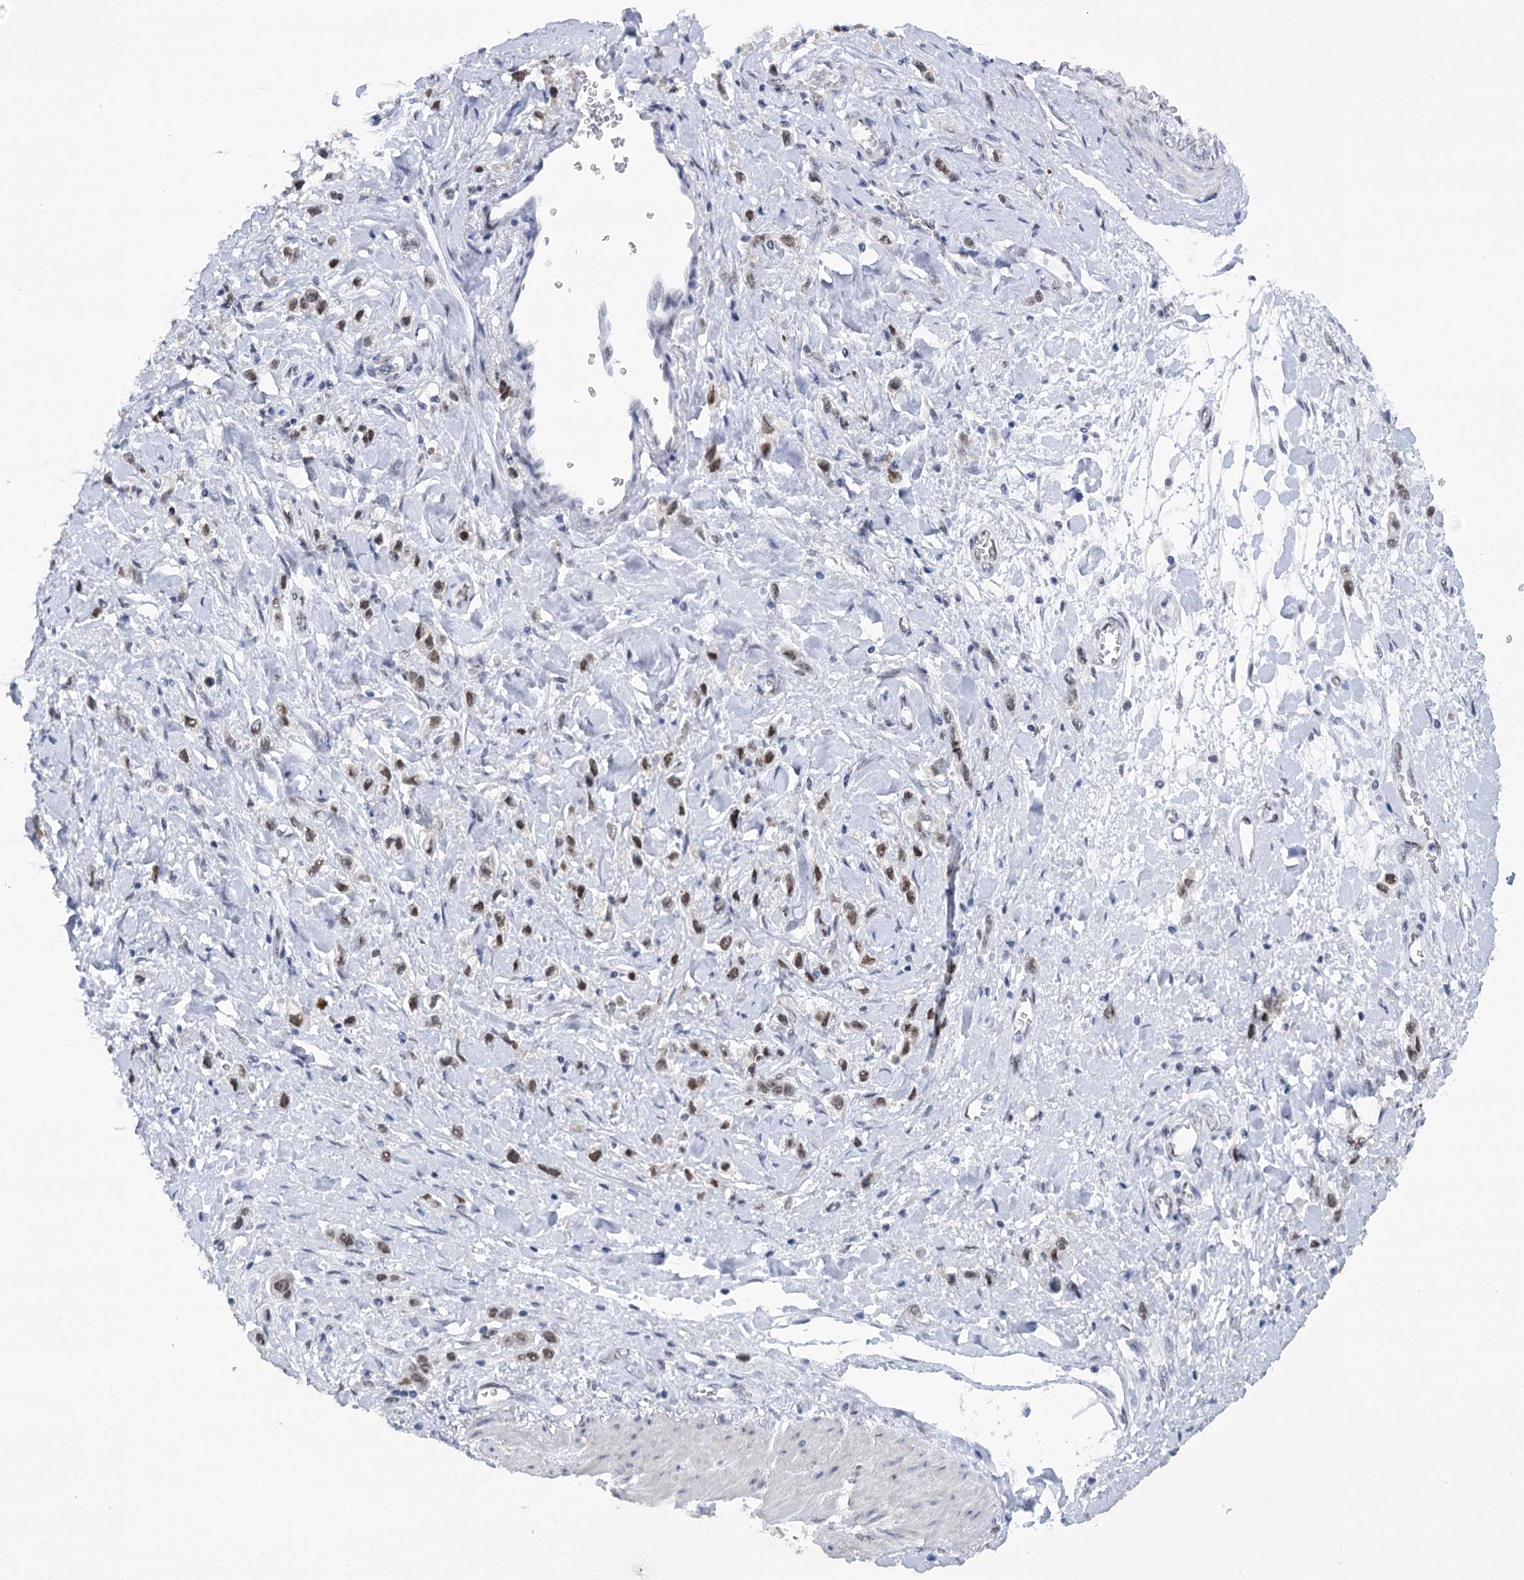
{"staining": {"intensity": "weak", "quantity": "<25%", "location": "nuclear"}, "tissue": "stomach cancer", "cell_type": "Tumor cells", "image_type": "cancer", "snomed": [{"axis": "morphology", "description": "Normal tissue, NOS"}, {"axis": "morphology", "description": "Adenocarcinoma, NOS"}, {"axis": "topography", "description": "Stomach, upper"}, {"axis": "topography", "description": "Stomach"}], "caption": "Tumor cells show no significant expression in stomach adenocarcinoma. The staining is performed using DAB (3,3'-diaminobenzidine) brown chromogen with nuclei counter-stained in using hematoxylin.", "gene": "HNRNPA0", "patient": {"sex": "female", "age": 65}}